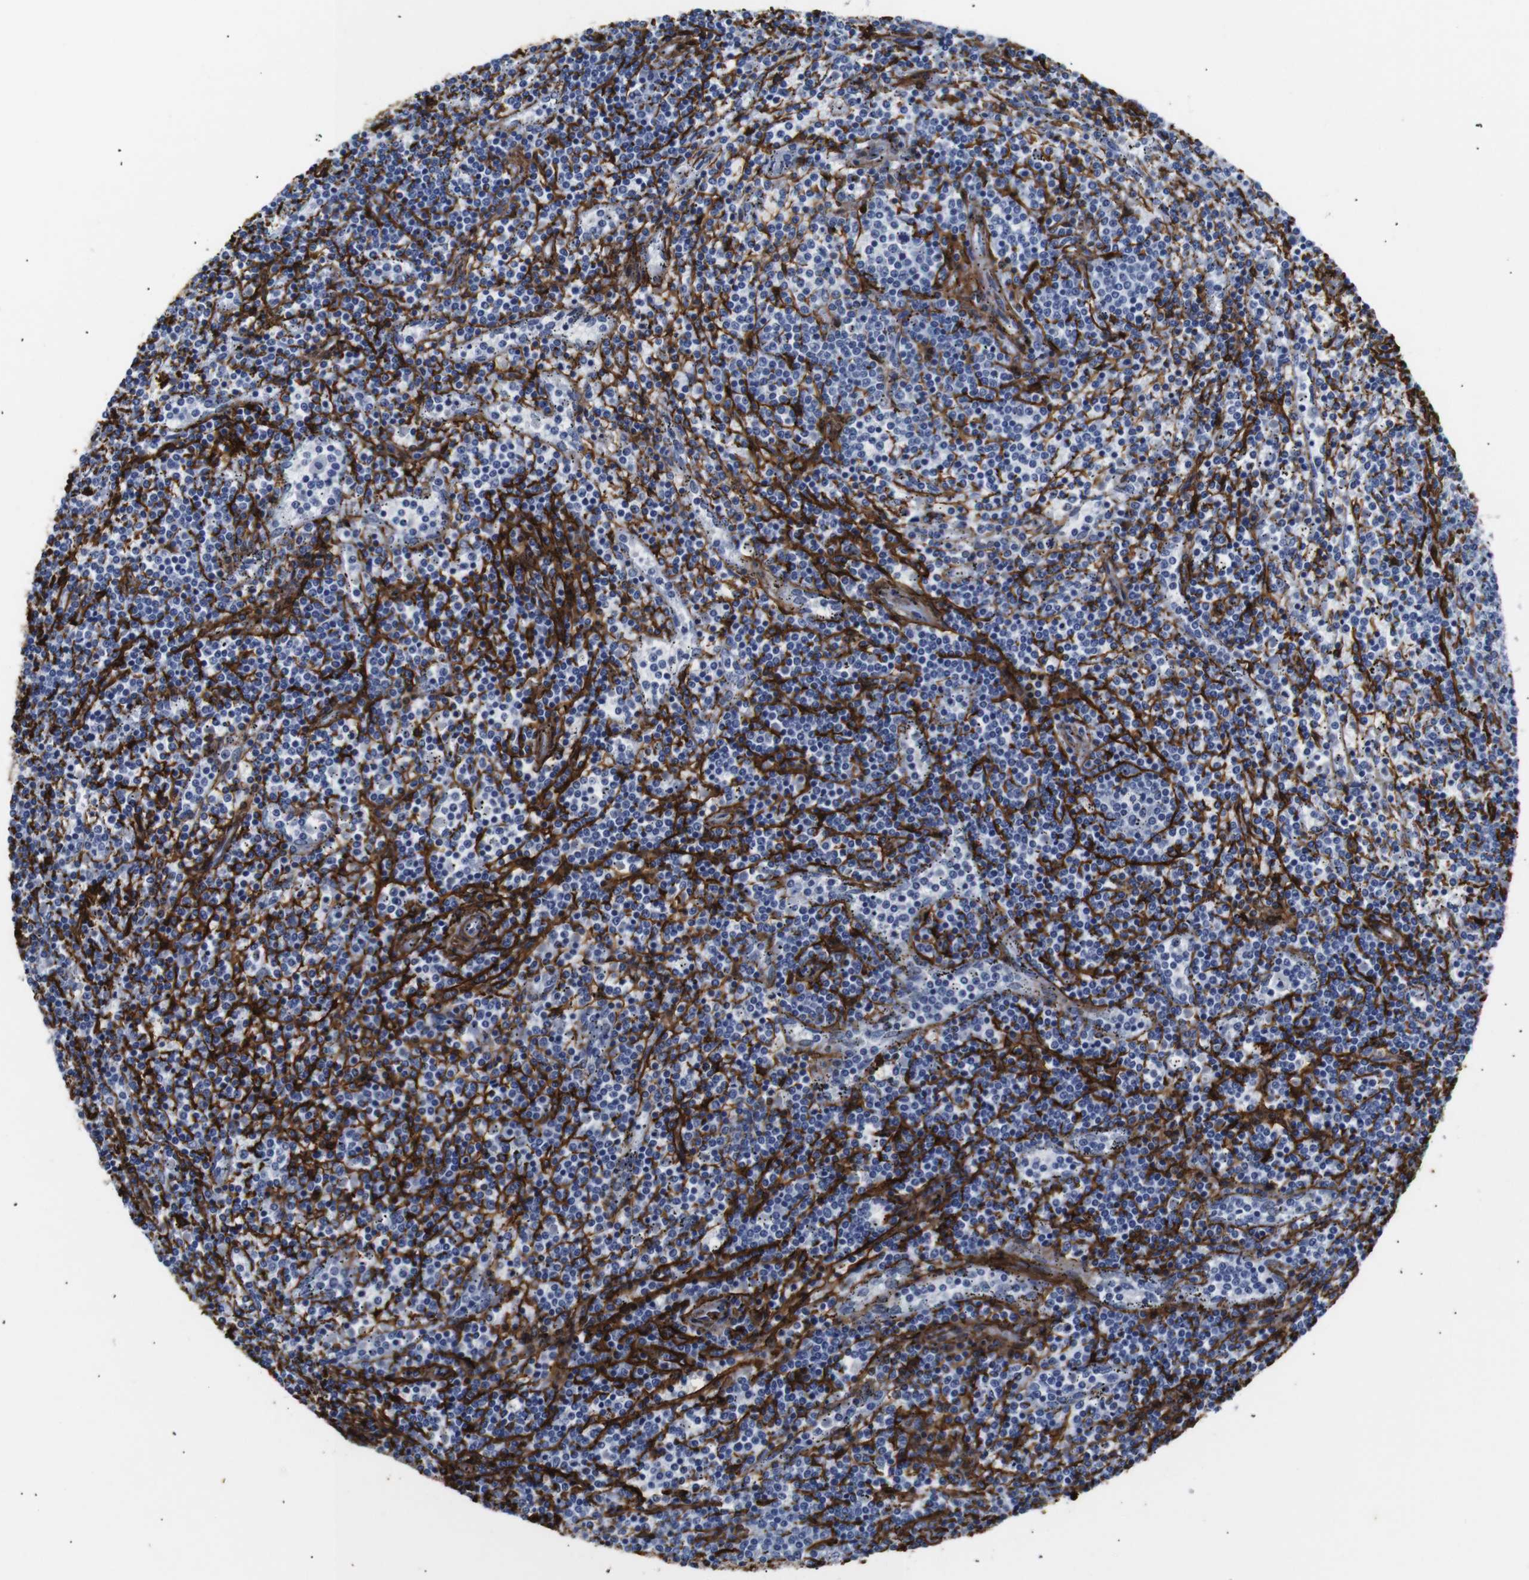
{"staining": {"intensity": "negative", "quantity": "none", "location": "none"}, "tissue": "lymphoma", "cell_type": "Tumor cells", "image_type": "cancer", "snomed": [{"axis": "morphology", "description": "Malignant lymphoma, non-Hodgkin's type, Low grade"}, {"axis": "topography", "description": "Spleen"}], "caption": "Immunohistochemistry (IHC) of human malignant lymphoma, non-Hodgkin's type (low-grade) shows no staining in tumor cells. The staining was performed using DAB (3,3'-diaminobenzidine) to visualize the protein expression in brown, while the nuclei were stained in blue with hematoxylin (Magnification: 20x).", "gene": "ACTA2", "patient": {"sex": "female", "age": 50}}